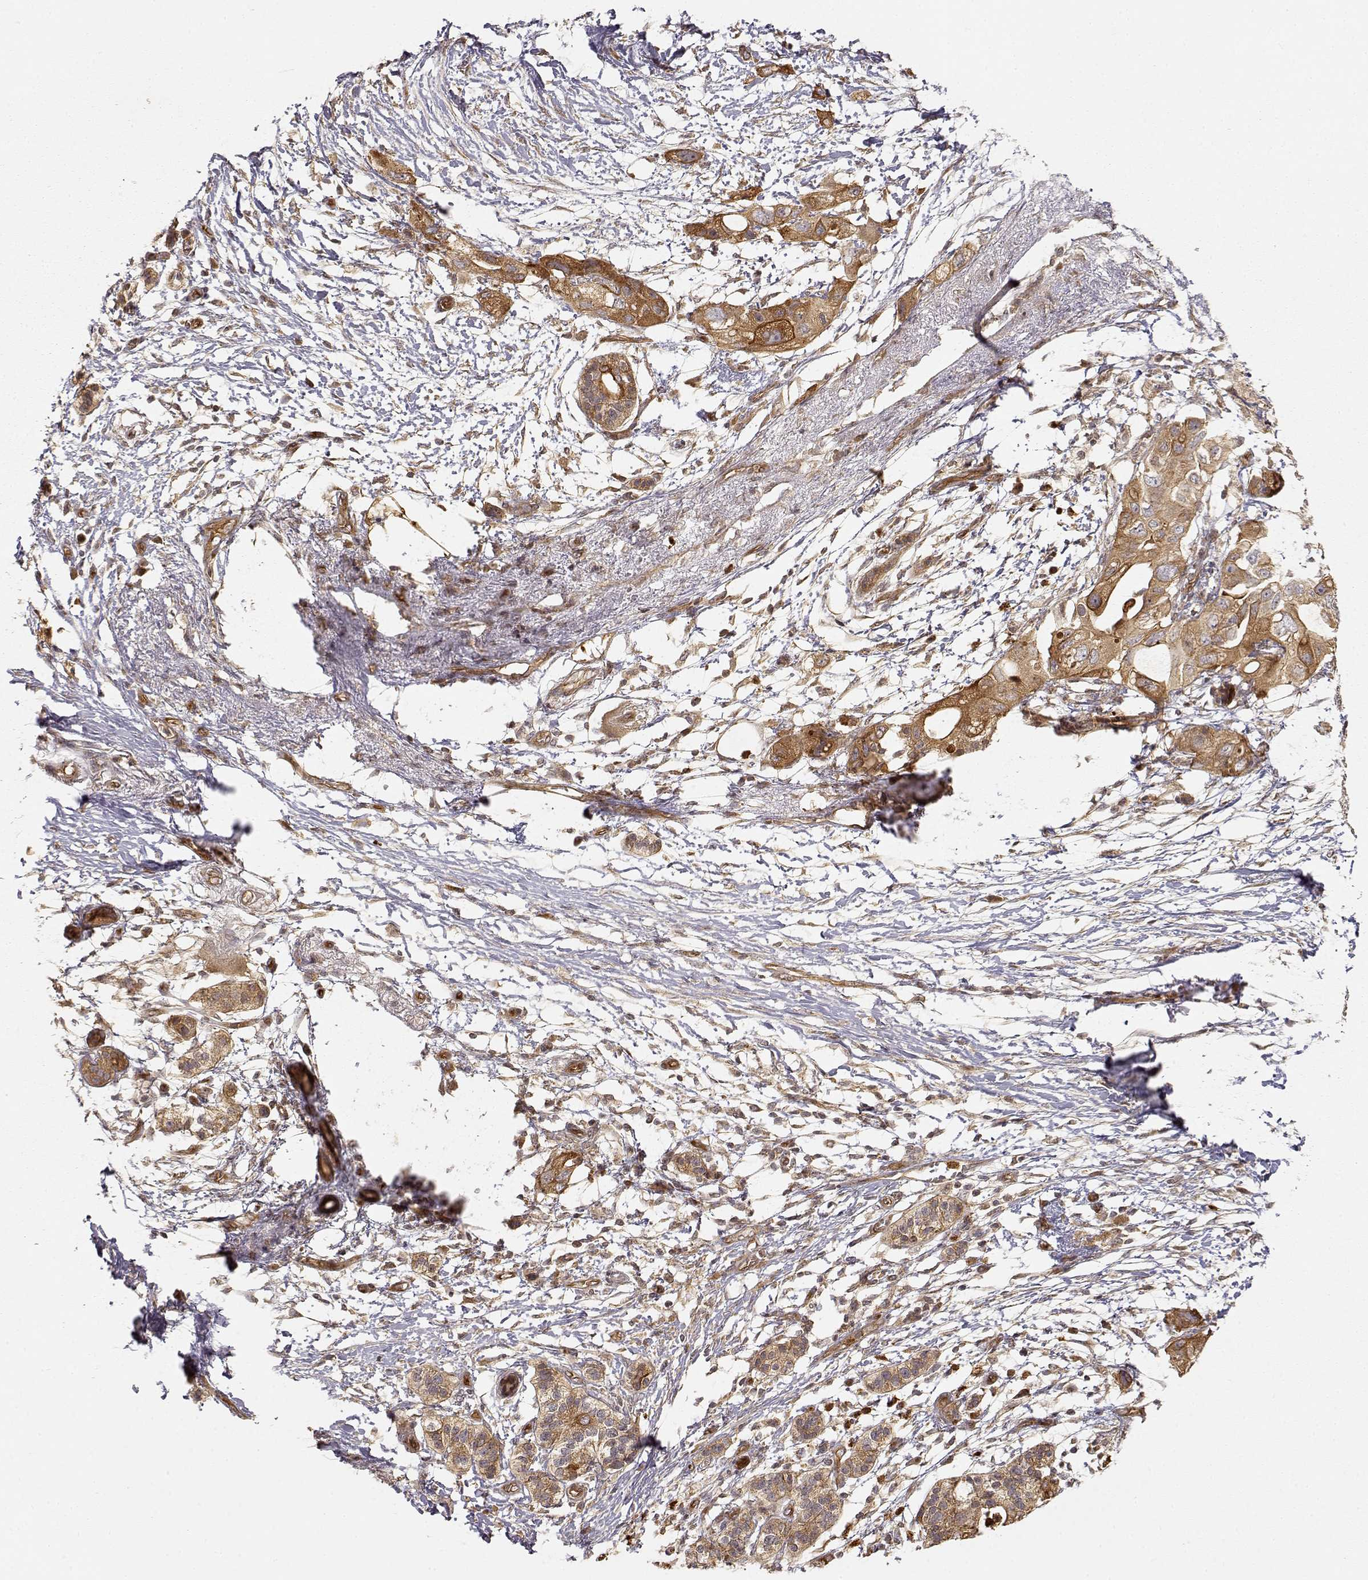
{"staining": {"intensity": "moderate", "quantity": ">75%", "location": "cytoplasmic/membranous"}, "tissue": "pancreatic cancer", "cell_type": "Tumor cells", "image_type": "cancer", "snomed": [{"axis": "morphology", "description": "Adenocarcinoma, NOS"}, {"axis": "topography", "description": "Pancreas"}], "caption": "Pancreatic adenocarcinoma stained for a protein demonstrates moderate cytoplasmic/membranous positivity in tumor cells.", "gene": "CDK5RAP2", "patient": {"sex": "female", "age": 72}}